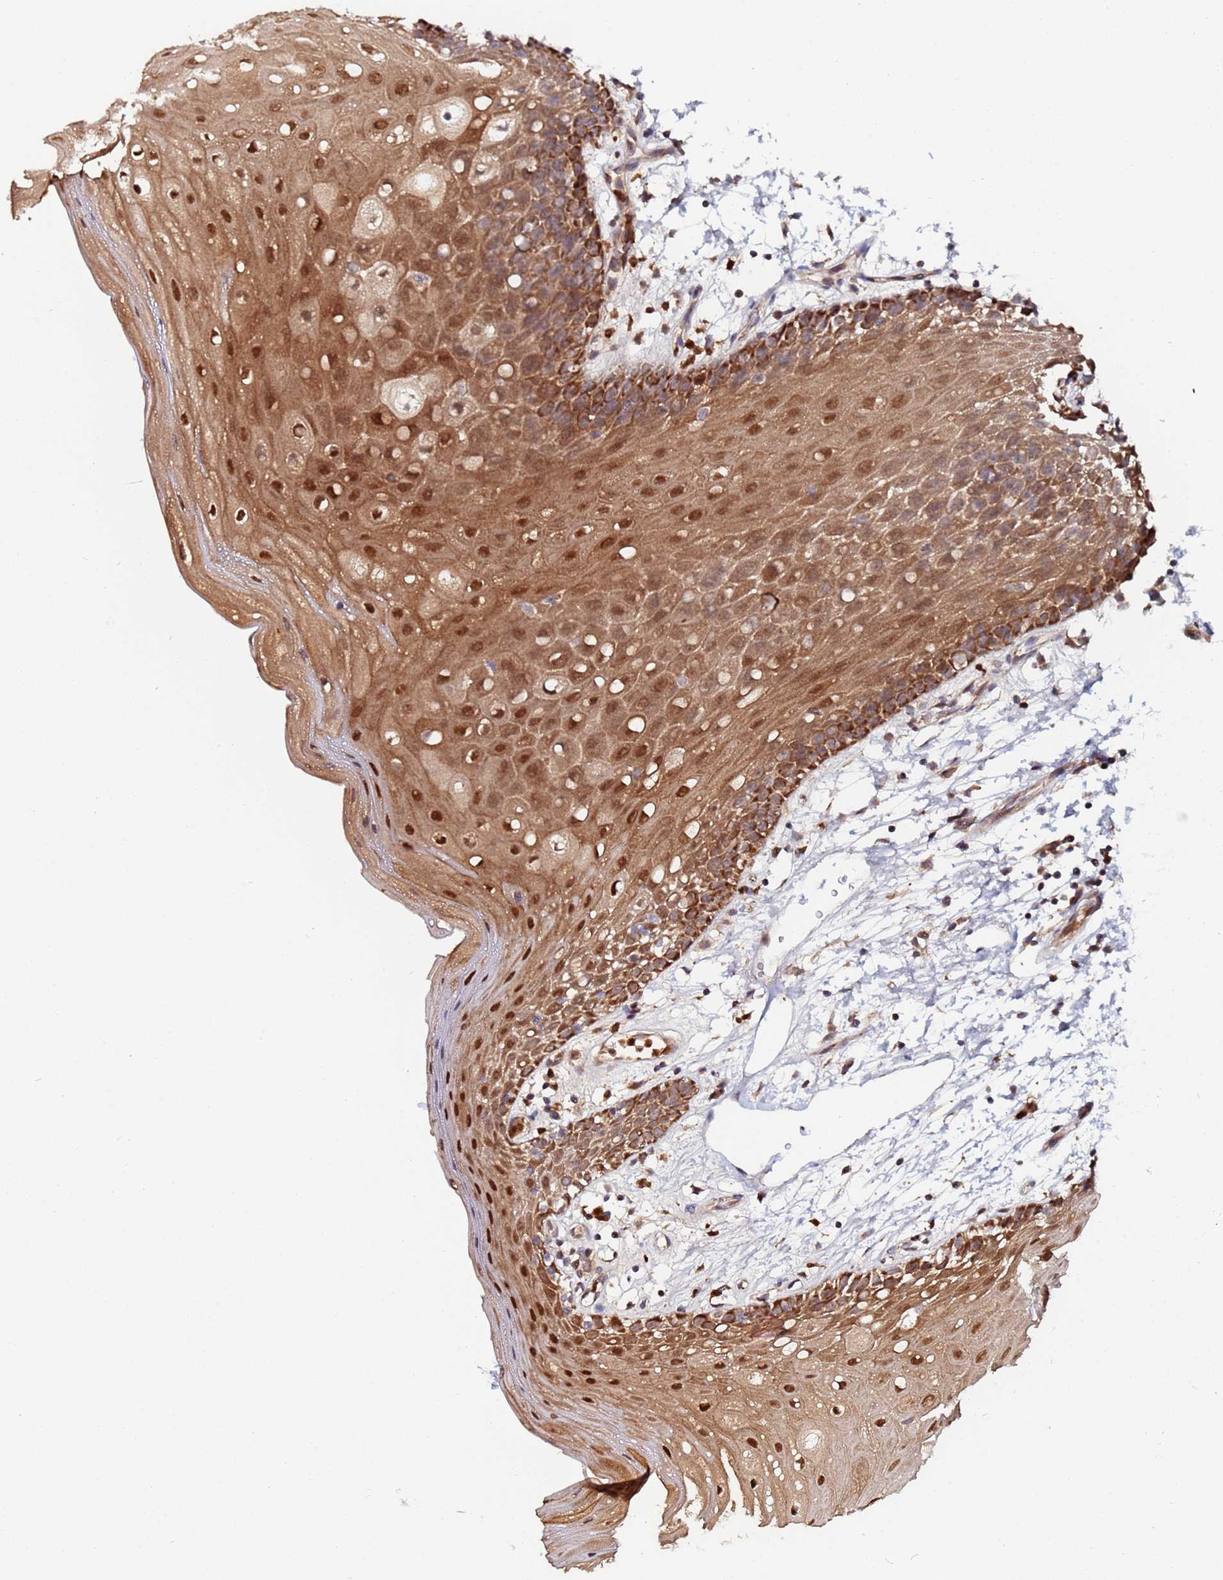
{"staining": {"intensity": "moderate", "quantity": ">75%", "location": "cytoplasmic/membranous,nuclear"}, "tissue": "oral mucosa", "cell_type": "Squamous epithelial cells", "image_type": "normal", "snomed": [{"axis": "morphology", "description": "Normal tissue, NOS"}, {"axis": "topography", "description": "Oral tissue"}, {"axis": "topography", "description": "Tounge, NOS"}], "caption": "This micrograph displays immunohistochemistry (IHC) staining of unremarkable oral mucosa, with medium moderate cytoplasmic/membranous,nuclear staining in approximately >75% of squamous epithelial cells.", "gene": "CCDC127", "patient": {"sex": "female", "age": 59}}